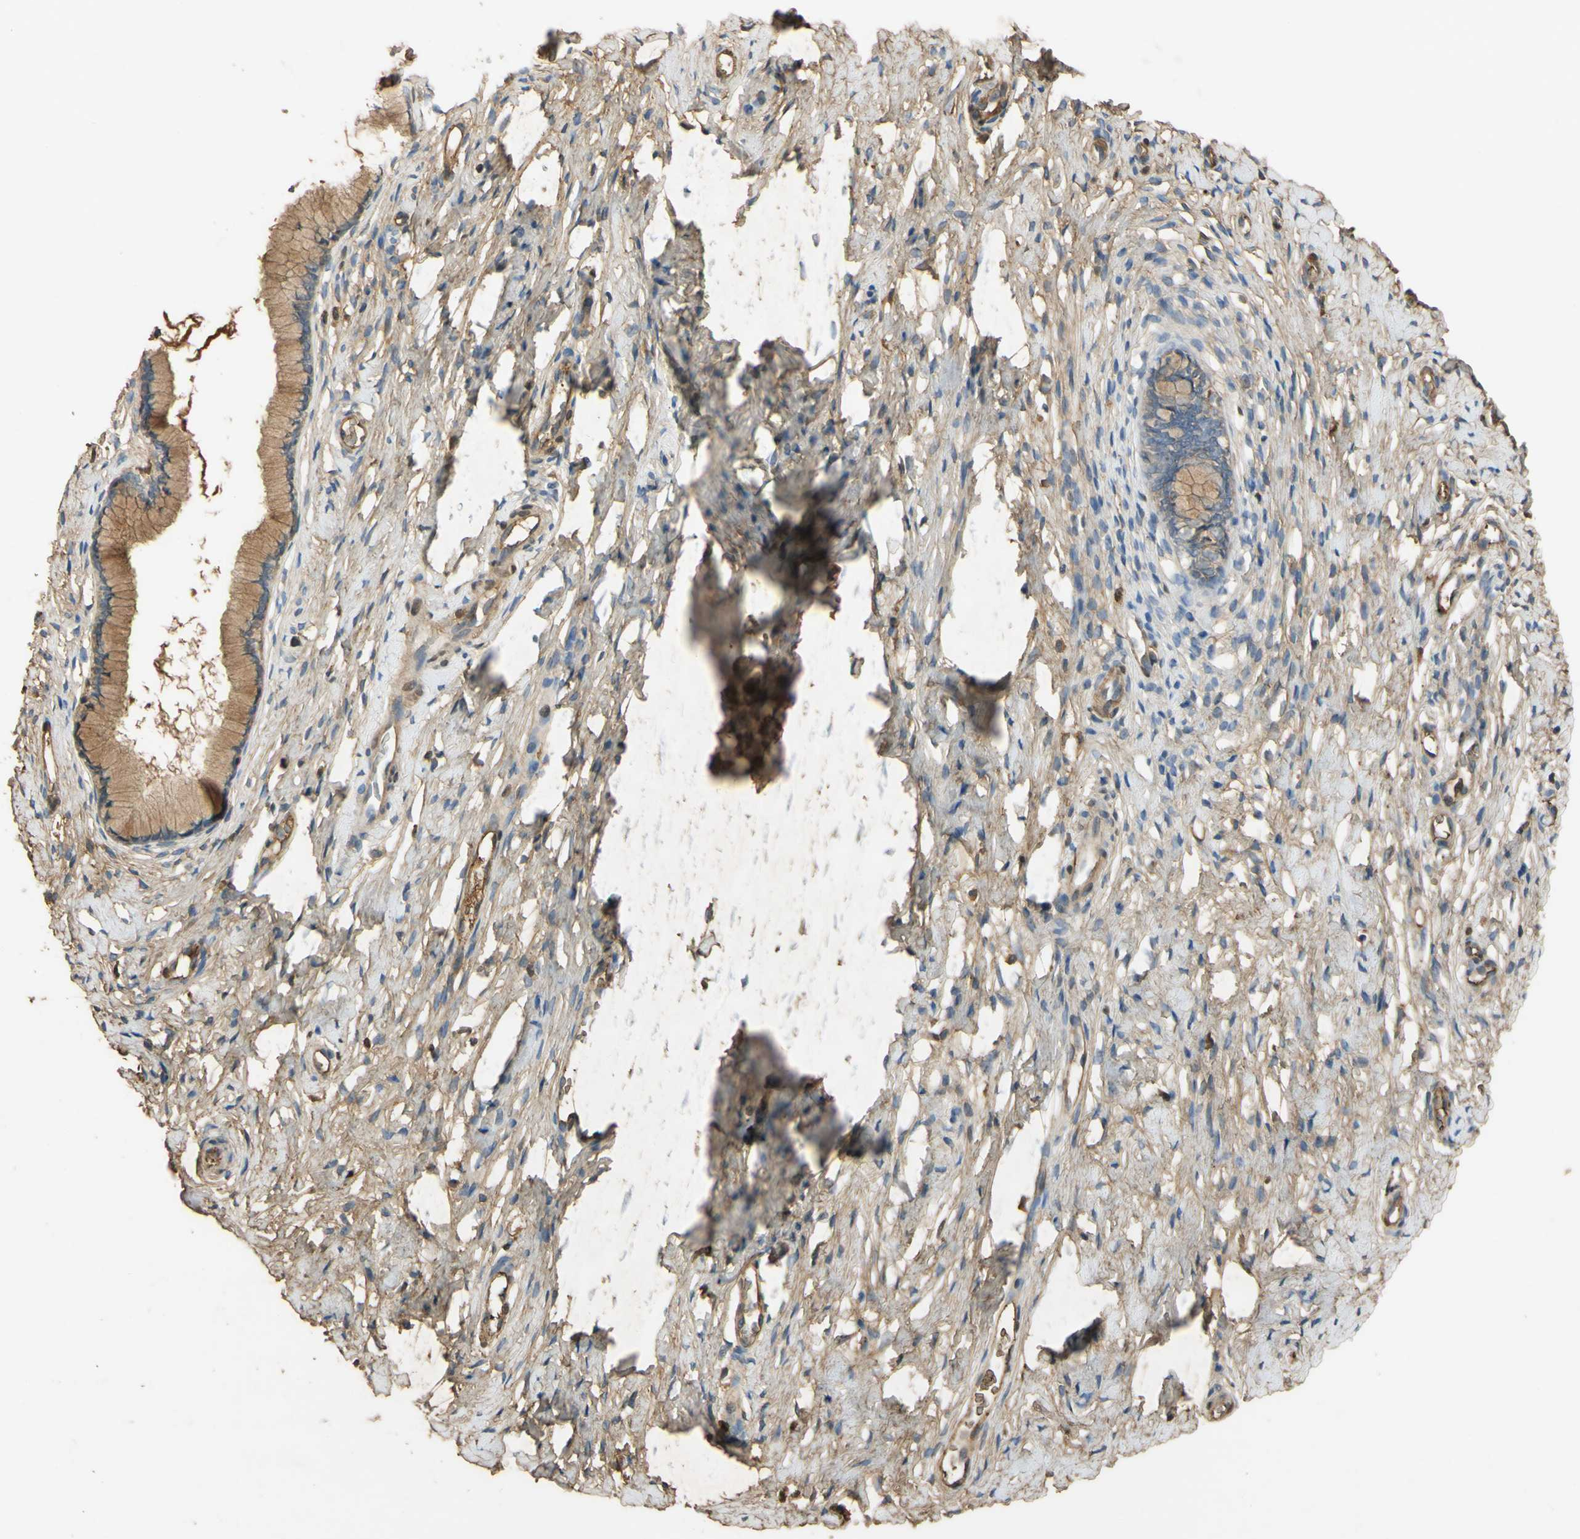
{"staining": {"intensity": "moderate", "quantity": ">75%", "location": "cytoplasmic/membranous"}, "tissue": "cervix", "cell_type": "Glandular cells", "image_type": "normal", "snomed": [{"axis": "morphology", "description": "Normal tissue, NOS"}, {"axis": "topography", "description": "Cervix"}], "caption": "Immunohistochemistry photomicrograph of normal human cervix stained for a protein (brown), which displays medium levels of moderate cytoplasmic/membranous positivity in approximately >75% of glandular cells.", "gene": "TIMP2", "patient": {"sex": "female", "age": 65}}